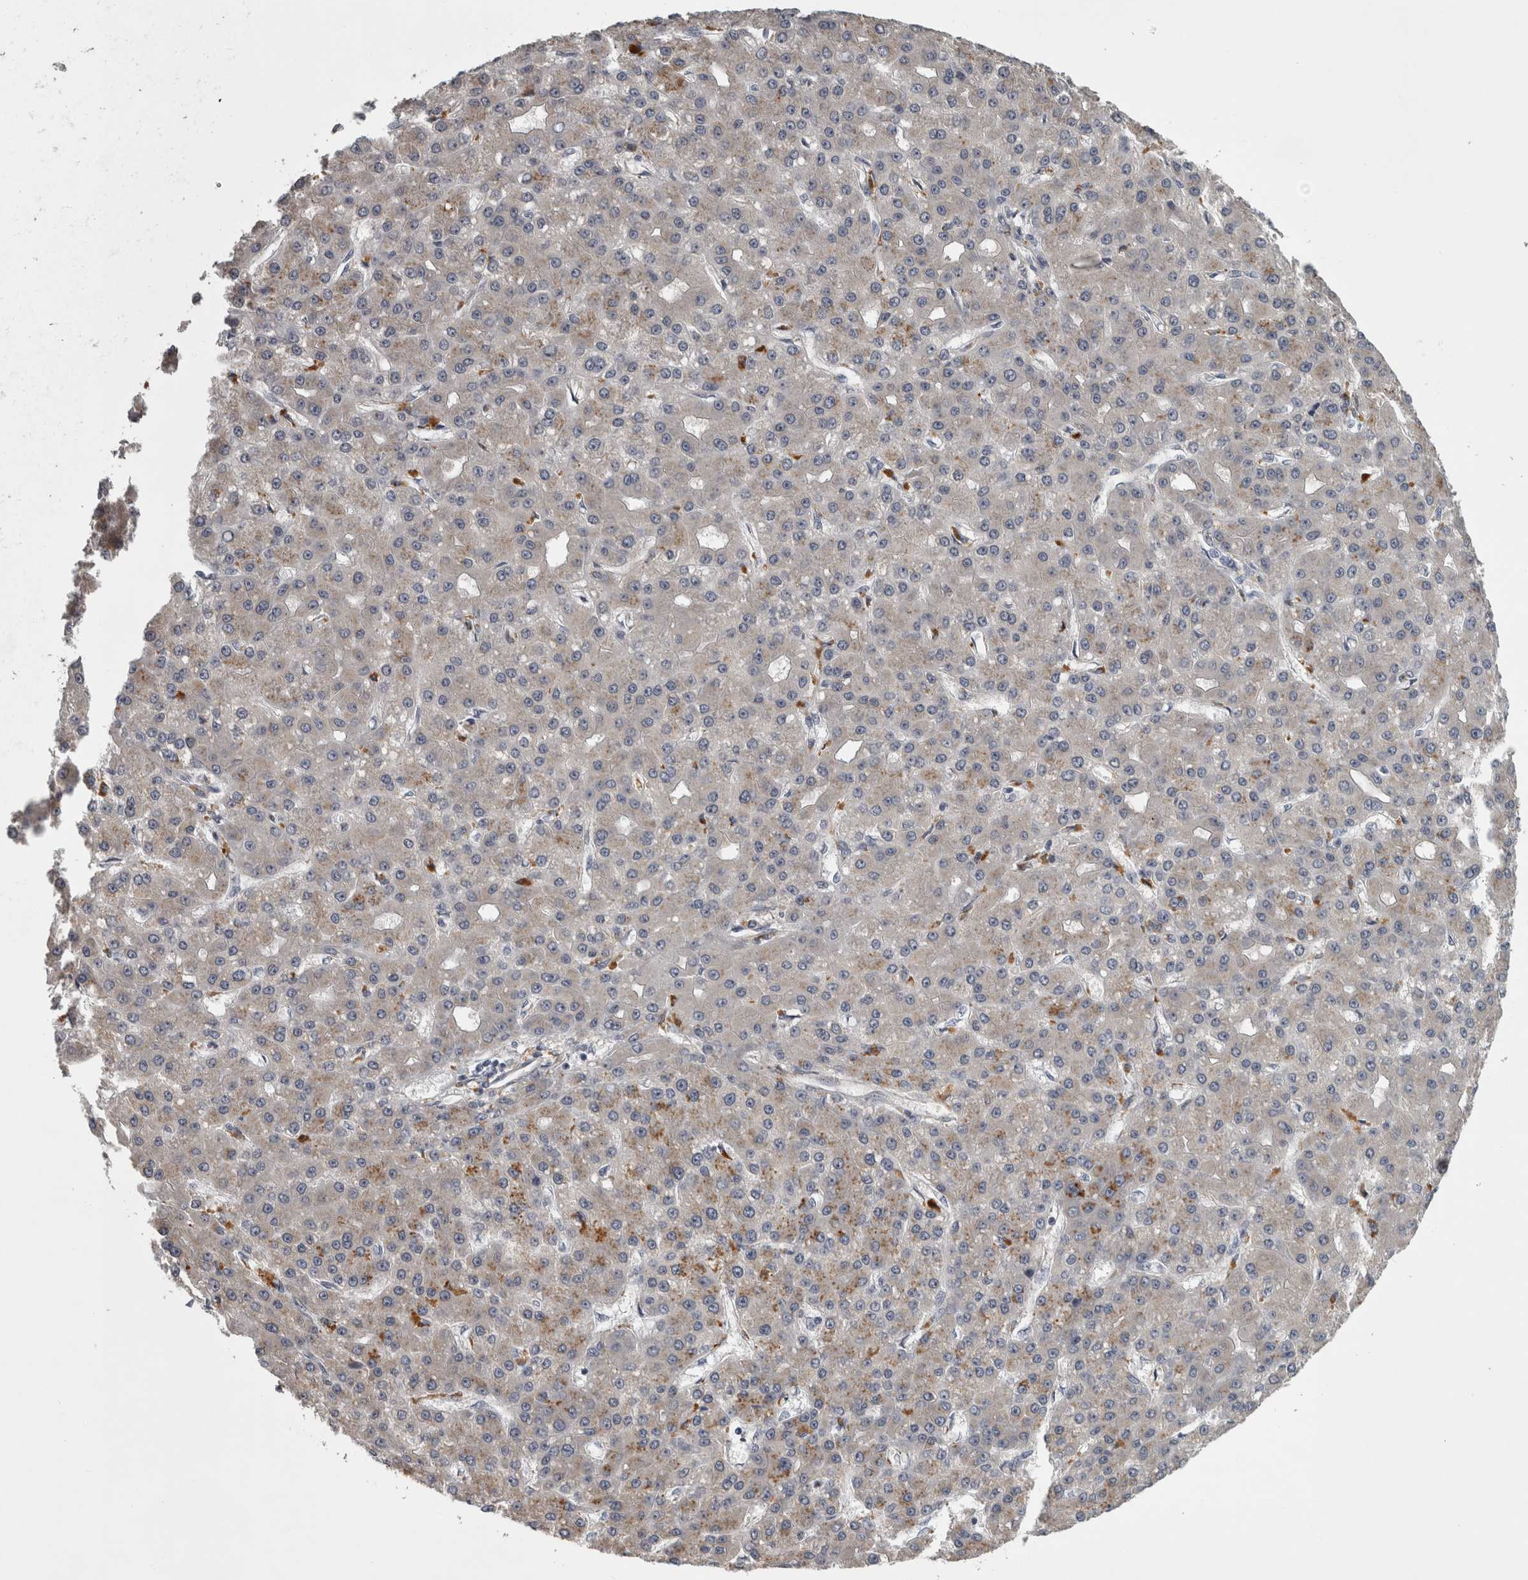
{"staining": {"intensity": "negative", "quantity": "none", "location": "none"}, "tissue": "liver cancer", "cell_type": "Tumor cells", "image_type": "cancer", "snomed": [{"axis": "morphology", "description": "Carcinoma, Hepatocellular, NOS"}, {"axis": "topography", "description": "Liver"}], "caption": "Liver cancer (hepatocellular carcinoma) stained for a protein using immunohistochemistry reveals no expression tumor cells.", "gene": "PRKCI", "patient": {"sex": "male", "age": 67}}